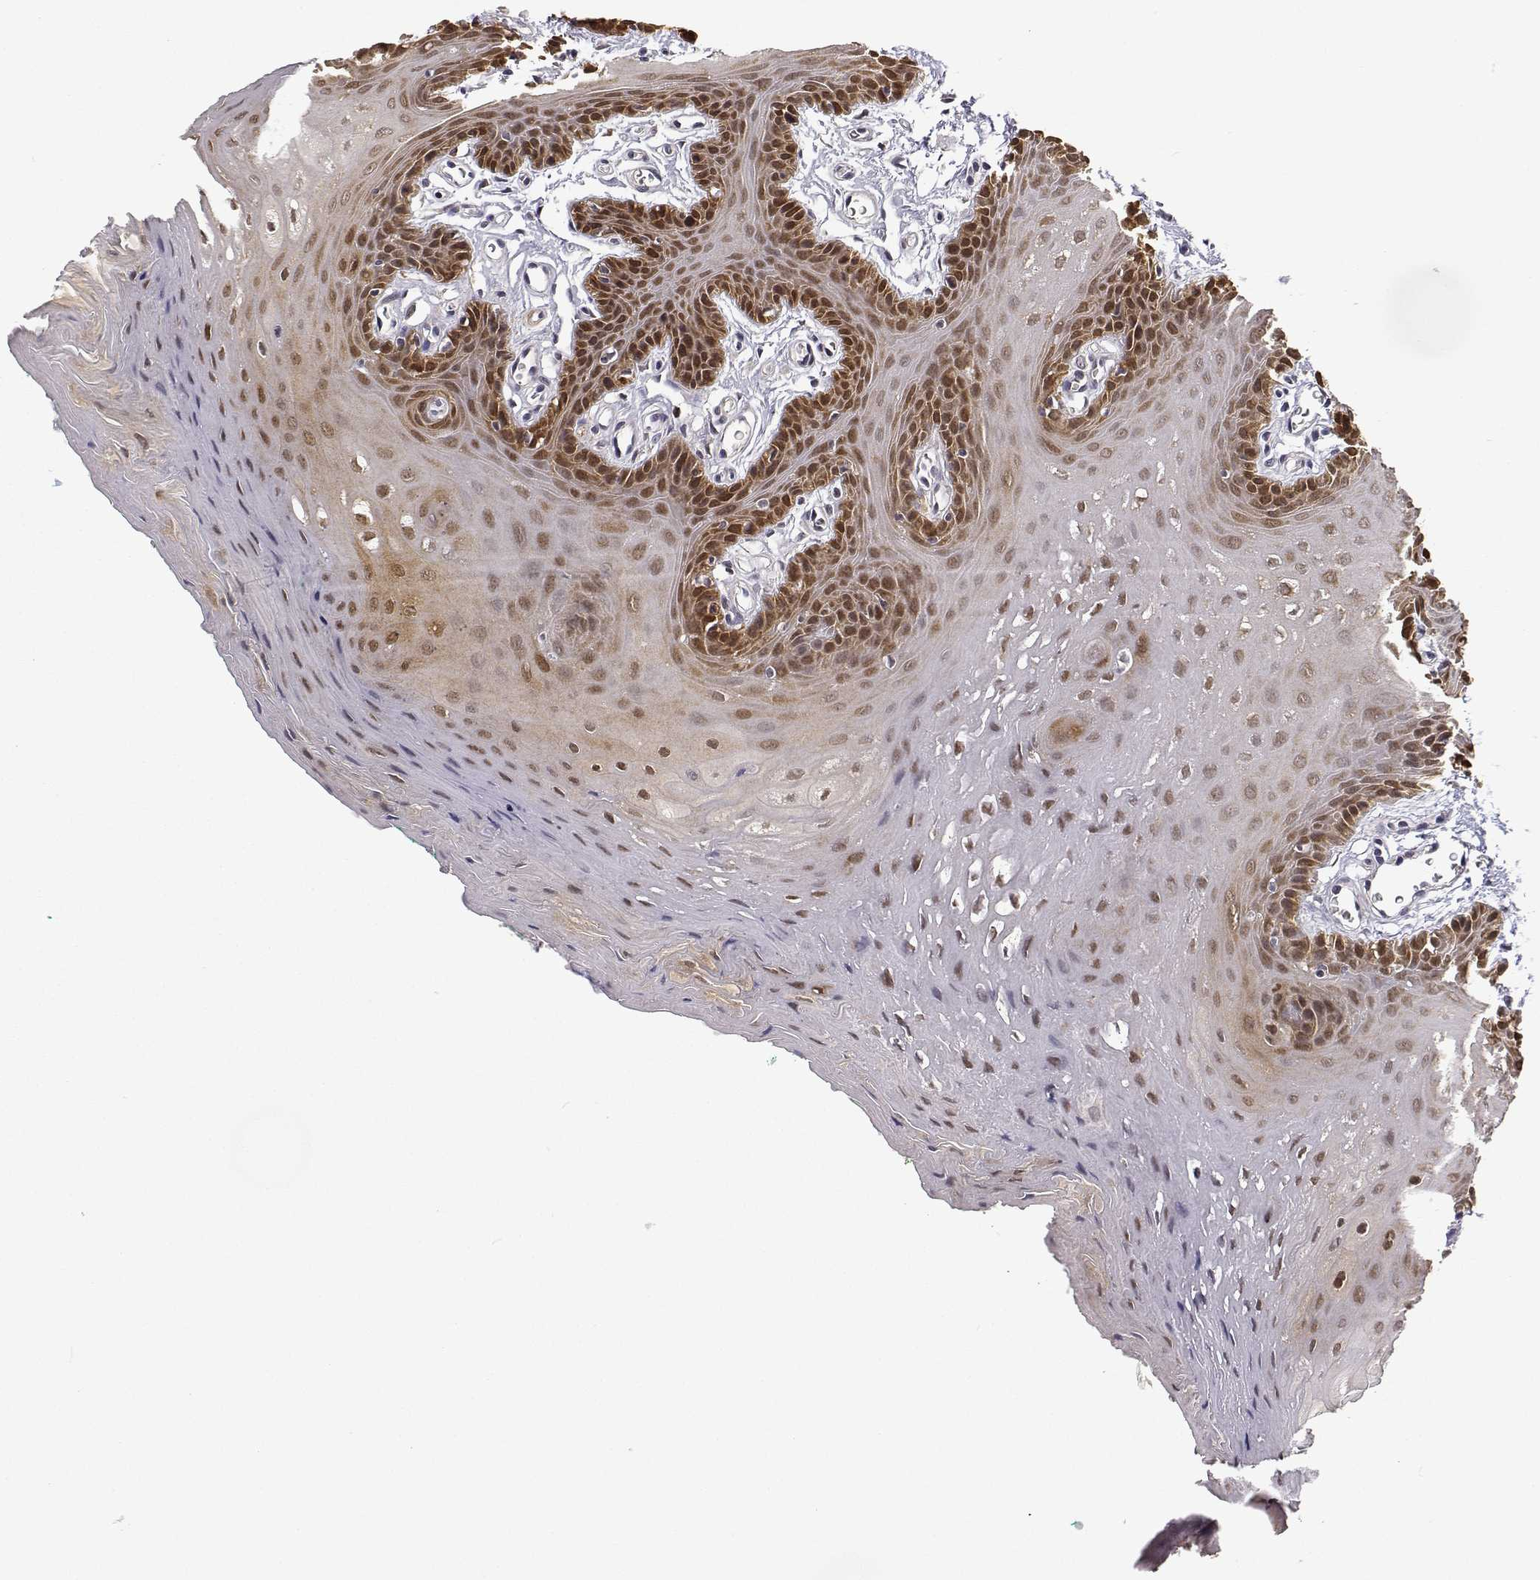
{"staining": {"intensity": "moderate", "quantity": ">75%", "location": "cytoplasmic/membranous,nuclear"}, "tissue": "oral mucosa", "cell_type": "Squamous epithelial cells", "image_type": "normal", "snomed": [{"axis": "morphology", "description": "Normal tissue, NOS"}, {"axis": "morphology", "description": "Squamous cell carcinoma, NOS"}, {"axis": "topography", "description": "Oral tissue"}, {"axis": "topography", "description": "Head-Neck"}], "caption": "High-power microscopy captured an immunohistochemistry (IHC) photomicrograph of normal oral mucosa, revealing moderate cytoplasmic/membranous,nuclear positivity in approximately >75% of squamous epithelial cells. Immunohistochemistry (ihc) stains the protein of interest in brown and the nuclei are stained blue.", "gene": "PHGDH", "patient": {"sex": "female", "age": 50}}